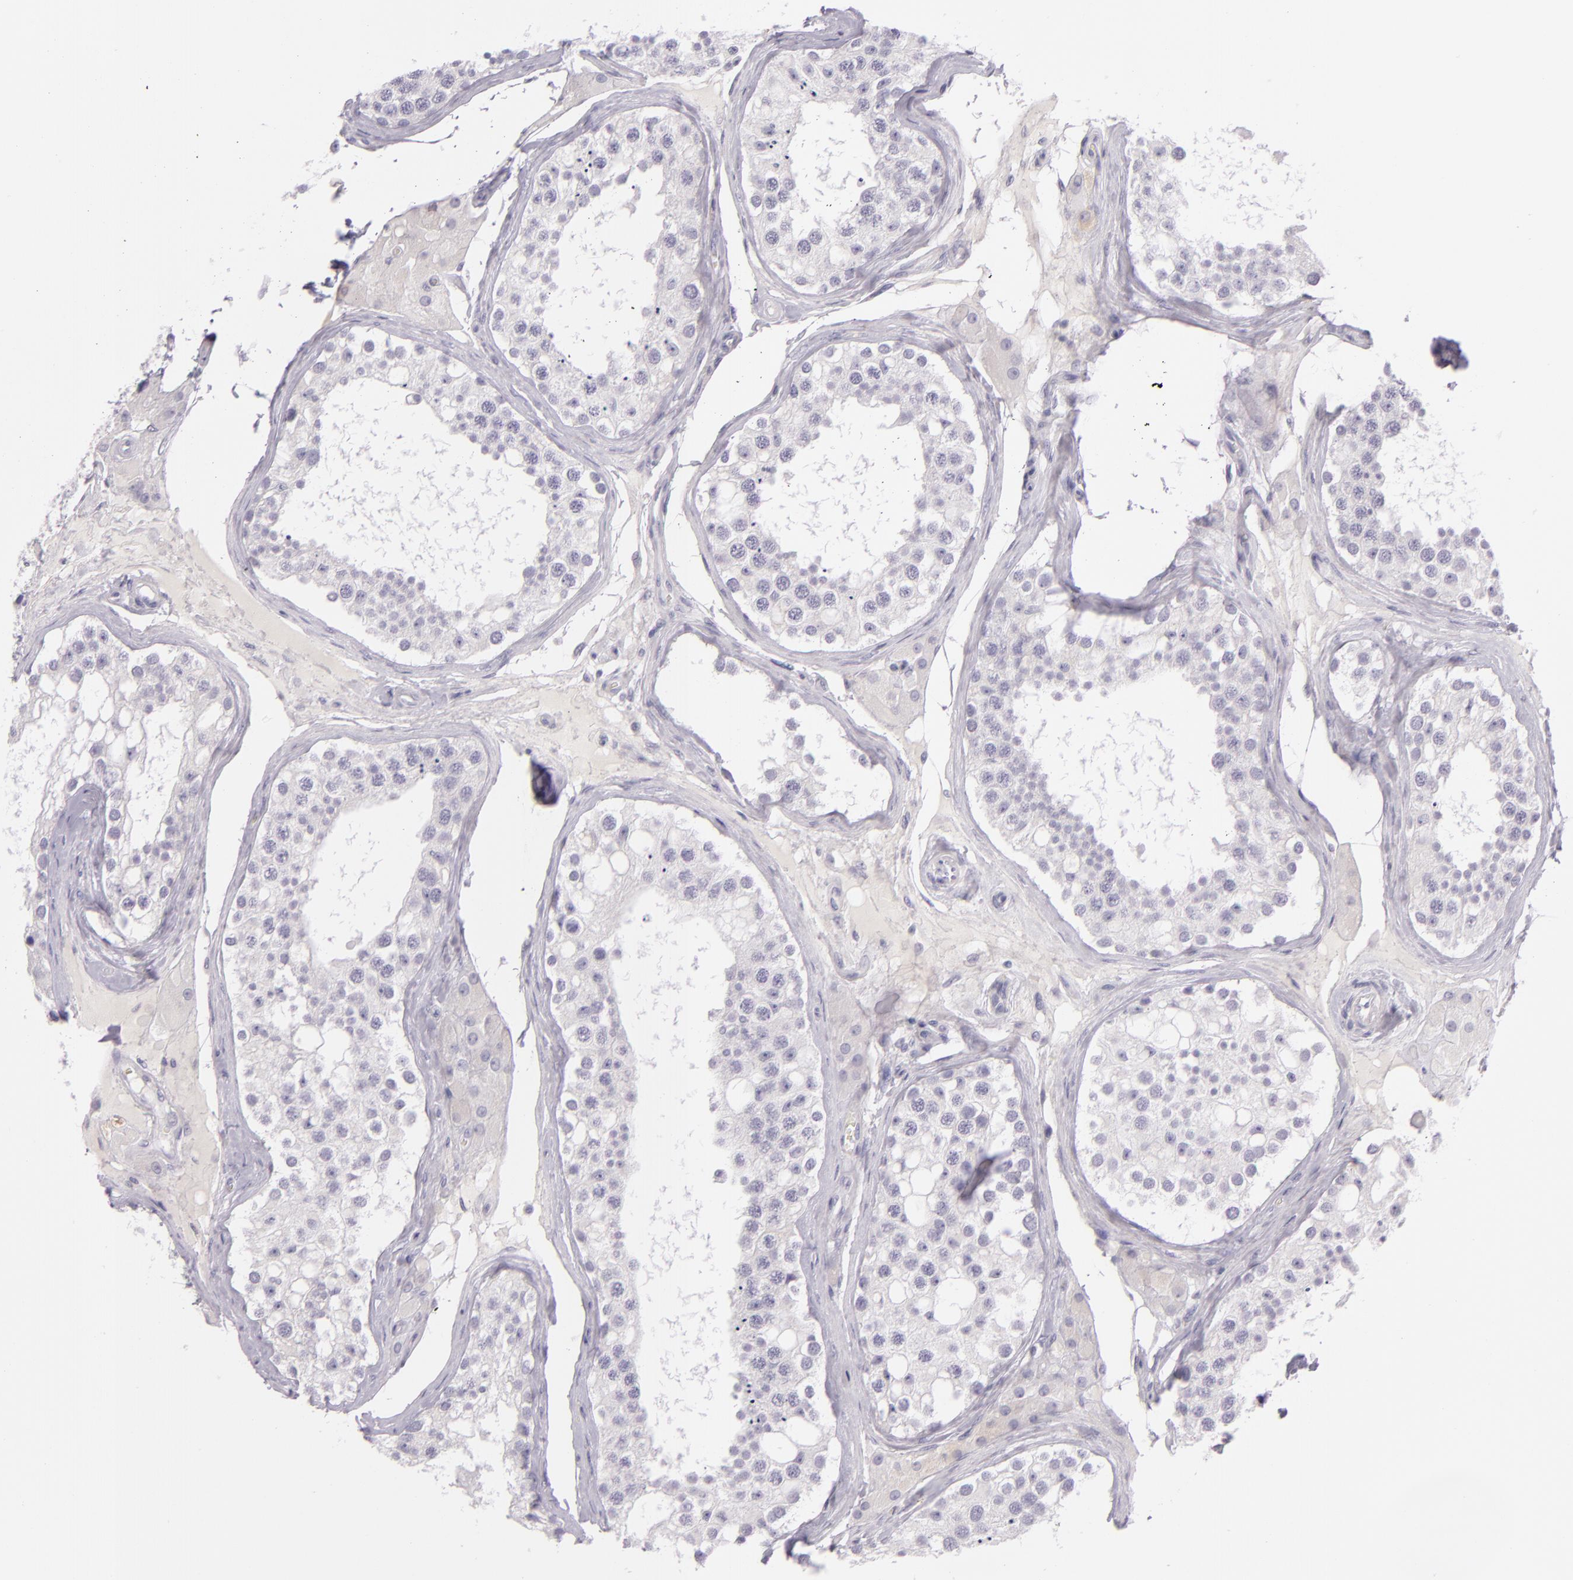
{"staining": {"intensity": "negative", "quantity": "none", "location": "none"}, "tissue": "testis", "cell_type": "Cells in seminiferous ducts", "image_type": "normal", "snomed": [{"axis": "morphology", "description": "Normal tissue, NOS"}, {"axis": "topography", "description": "Testis"}], "caption": "The image shows no significant positivity in cells in seminiferous ducts of testis.", "gene": "CBS", "patient": {"sex": "male", "age": 68}}